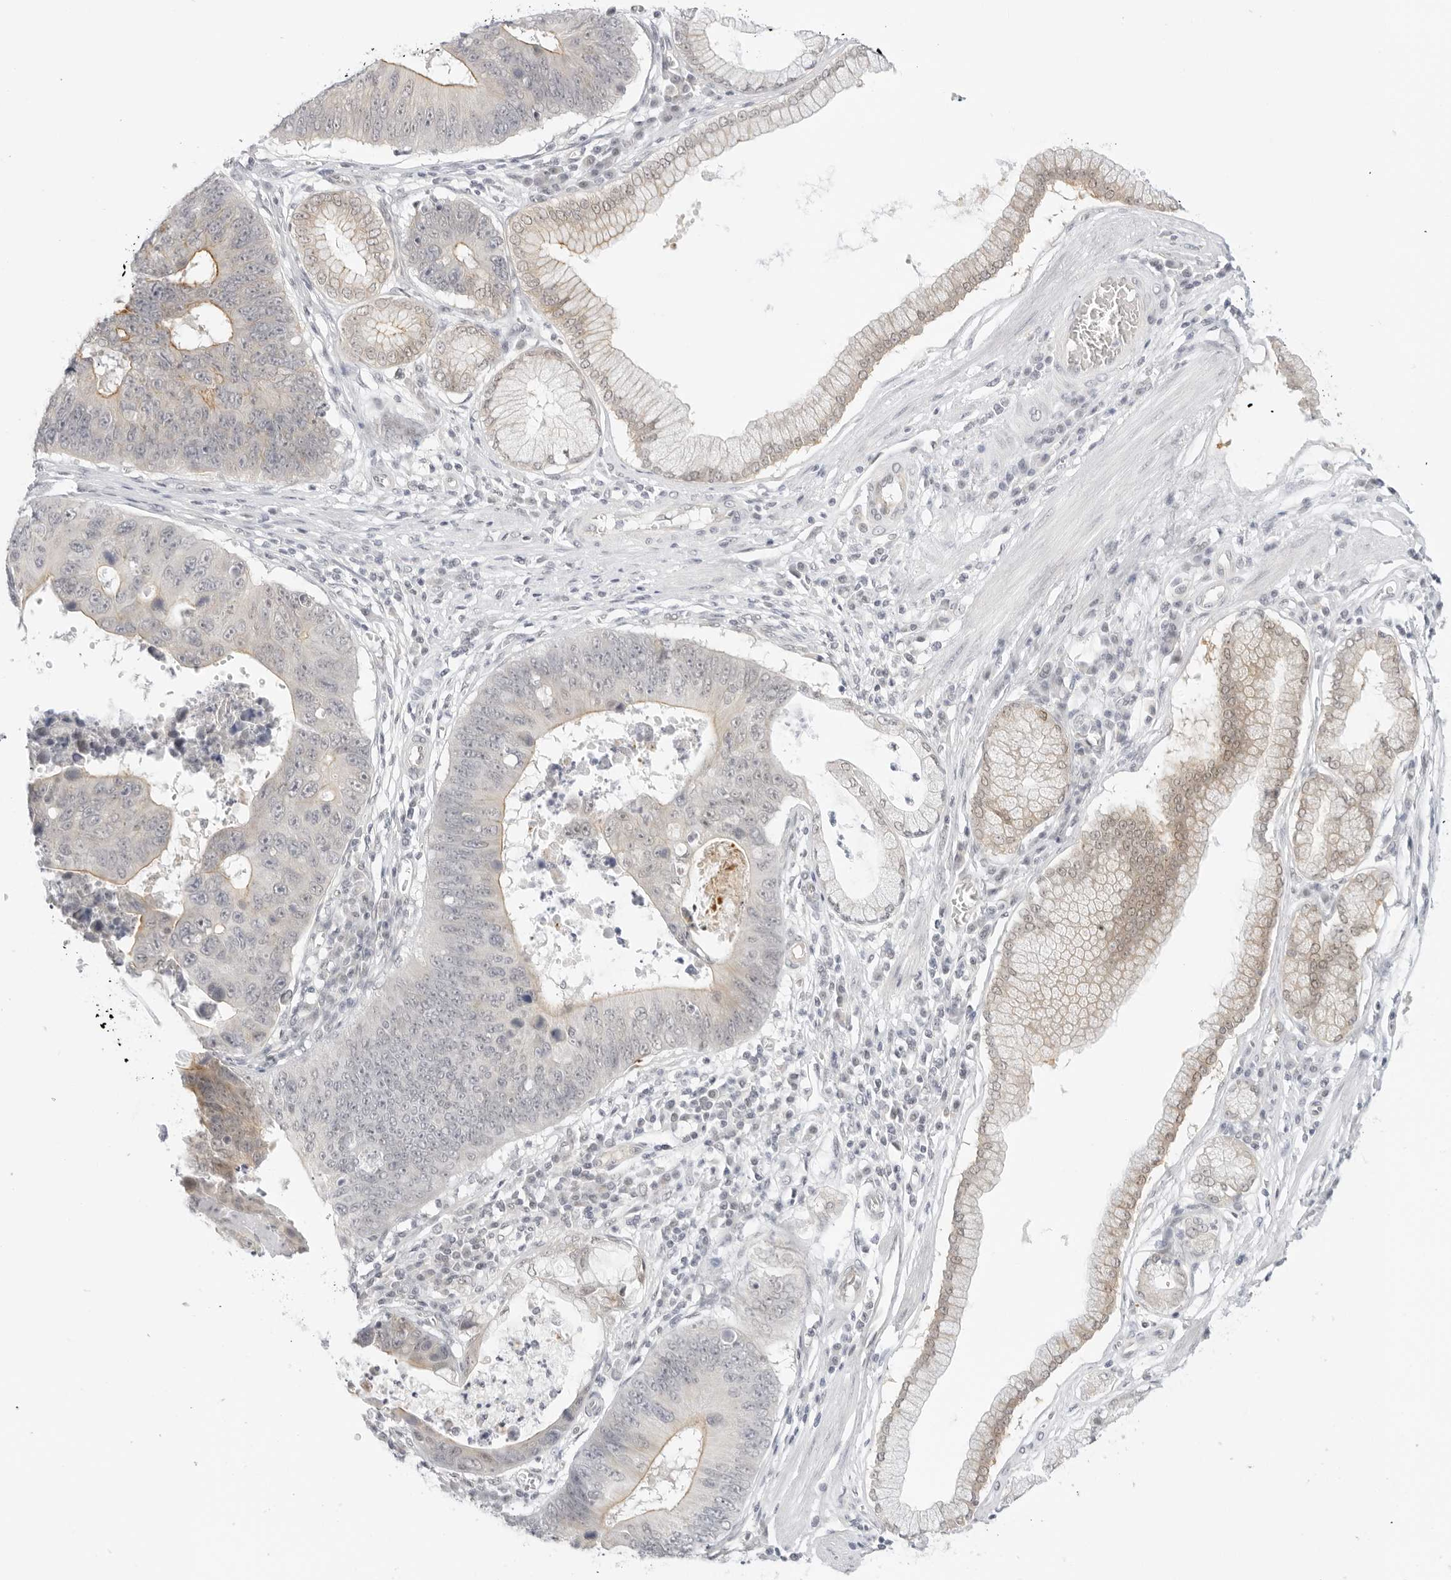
{"staining": {"intensity": "moderate", "quantity": "<25%", "location": "cytoplasmic/membranous"}, "tissue": "stomach cancer", "cell_type": "Tumor cells", "image_type": "cancer", "snomed": [{"axis": "morphology", "description": "Adenocarcinoma, NOS"}, {"axis": "topography", "description": "Stomach"}], "caption": "A histopathology image of human stomach cancer stained for a protein demonstrates moderate cytoplasmic/membranous brown staining in tumor cells. (brown staining indicates protein expression, while blue staining denotes nuclei).", "gene": "MED18", "patient": {"sex": "male", "age": 59}}